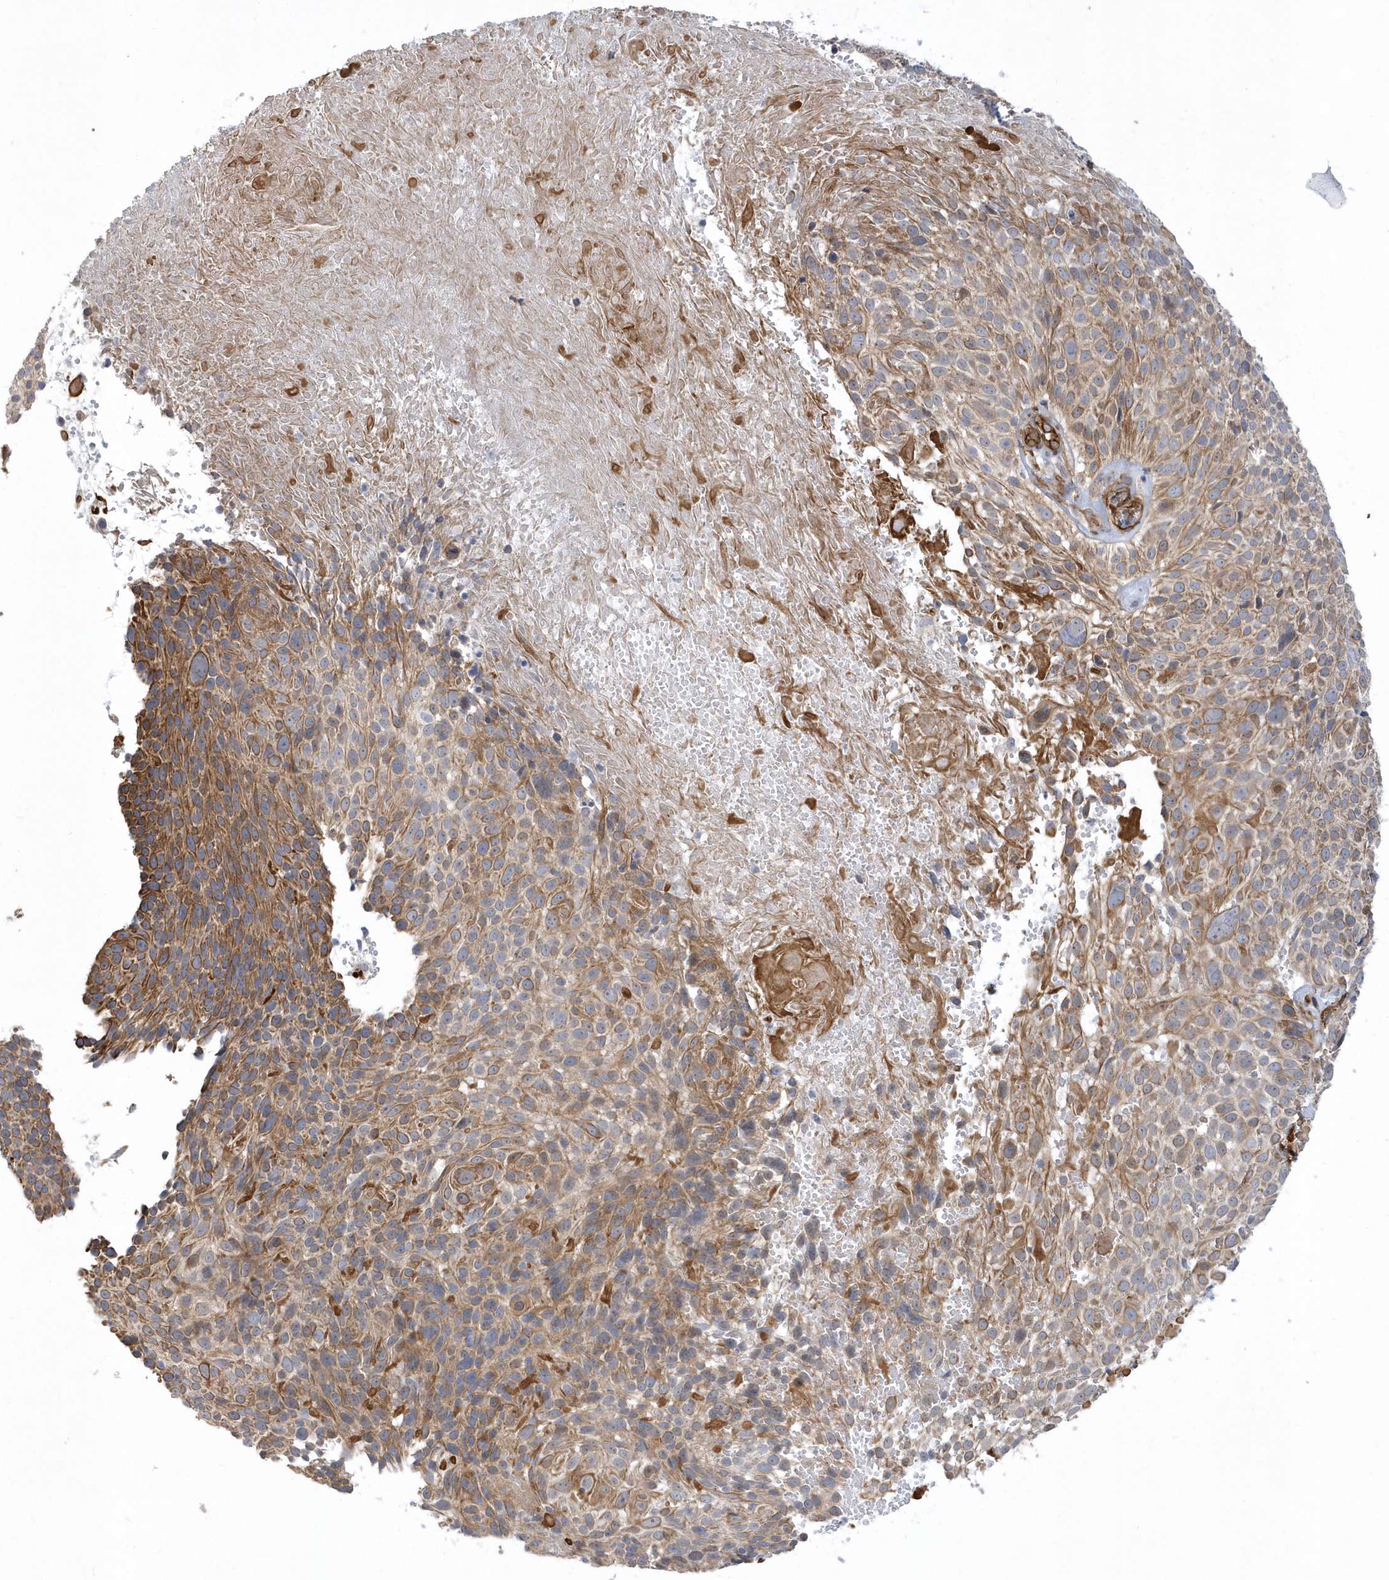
{"staining": {"intensity": "moderate", "quantity": ">75%", "location": "cytoplasmic/membranous"}, "tissue": "cervical cancer", "cell_type": "Tumor cells", "image_type": "cancer", "snomed": [{"axis": "morphology", "description": "Squamous cell carcinoma, NOS"}, {"axis": "topography", "description": "Cervix"}], "caption": "This histopathology image shows cervical cancer stained with immunohistochemistry (IHC) to label a protein in brown. The cytoplasmic/membranous of tumor cells show moderate positivity for the protein. Nuclei are counter-stained blue.", "gene": "RAI14", "patient": {"sex": "female", "age": 74}}